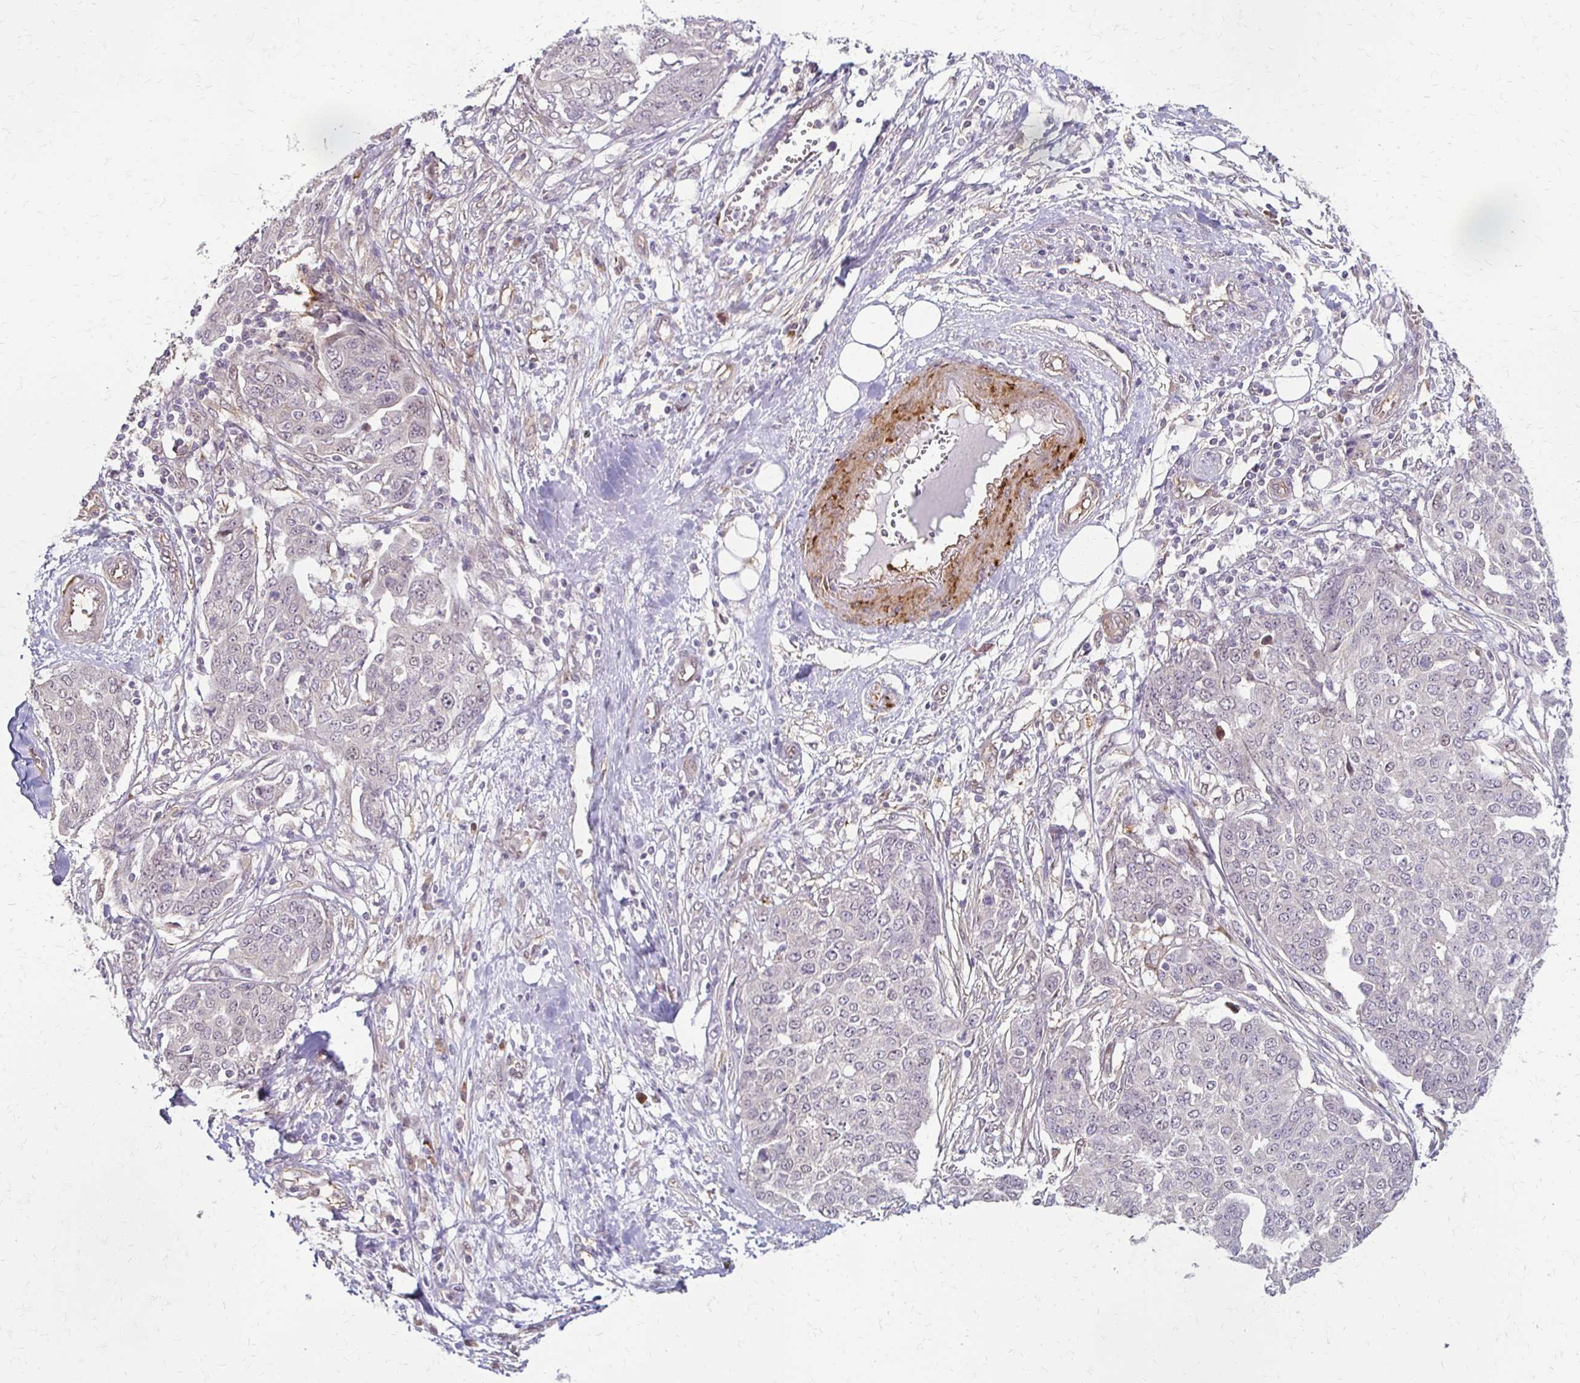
{"staining": {"intensity": "negative", "quantity": "none", "location": "none"}, "tissue": "ovarian cancer", "cell_type": "Tumor cells", "image_type": "cancer", "snomed": [{"axis": "morphology", "description": "Cystadenocarcinoma, serous, NOS"}, {"axis": "topography", "description": "Soft tissue"}, {"axis": "topography", "description": "Ovary"}], "caption": "The micrograph shows no significant staining in tumor cells of serous cystadenocarcinoma (ovarian).", "gene": "CFL2", "patient": {"sex": "female", "age": 57}}